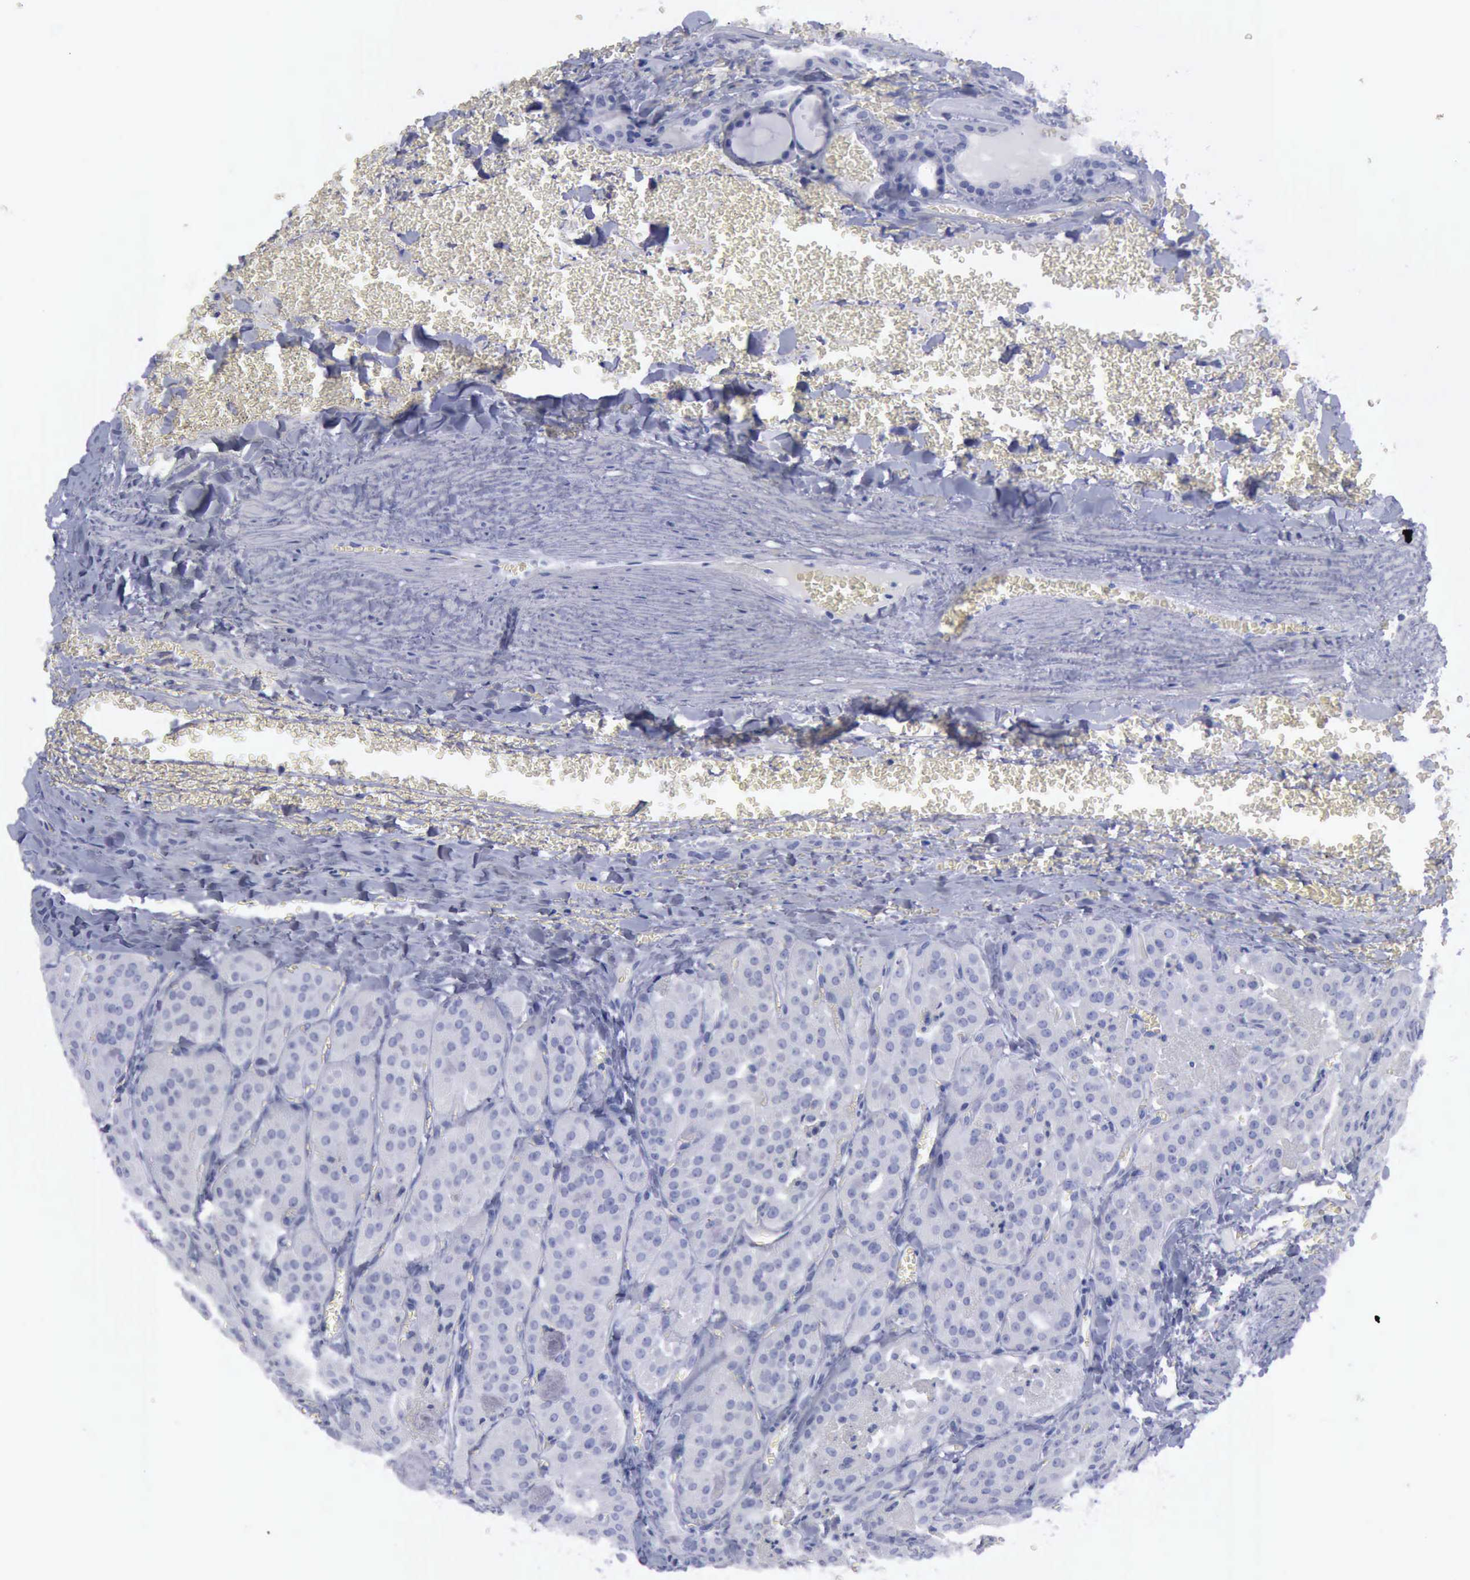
{"staining": {"intensity": "negative", "quantity": "none", "location": "none"}, "tissue": "thyroid cancer", "cell_type": "Tumor cells", "image_type": "cancer", "snomed": [{"axis": "morphology", "description": "Carcinoma, NOS"}, {"axis": "topography", "description": "Thyroid gland"}], "caption": "A high-resolution histopathology image shows immunohistochemistry (IHC) staining of carcinoma (thyroid), which exhibits no significant staining in tumor cells. Brightfield microscopy of immunohistochemistry stained with DAB (3,3'-diaminobenzidine) (brown) and hematoxylin (blue), captured at high magnification.", "gene": "KRT13", "patient": {"sex": "male", "age": 76}}